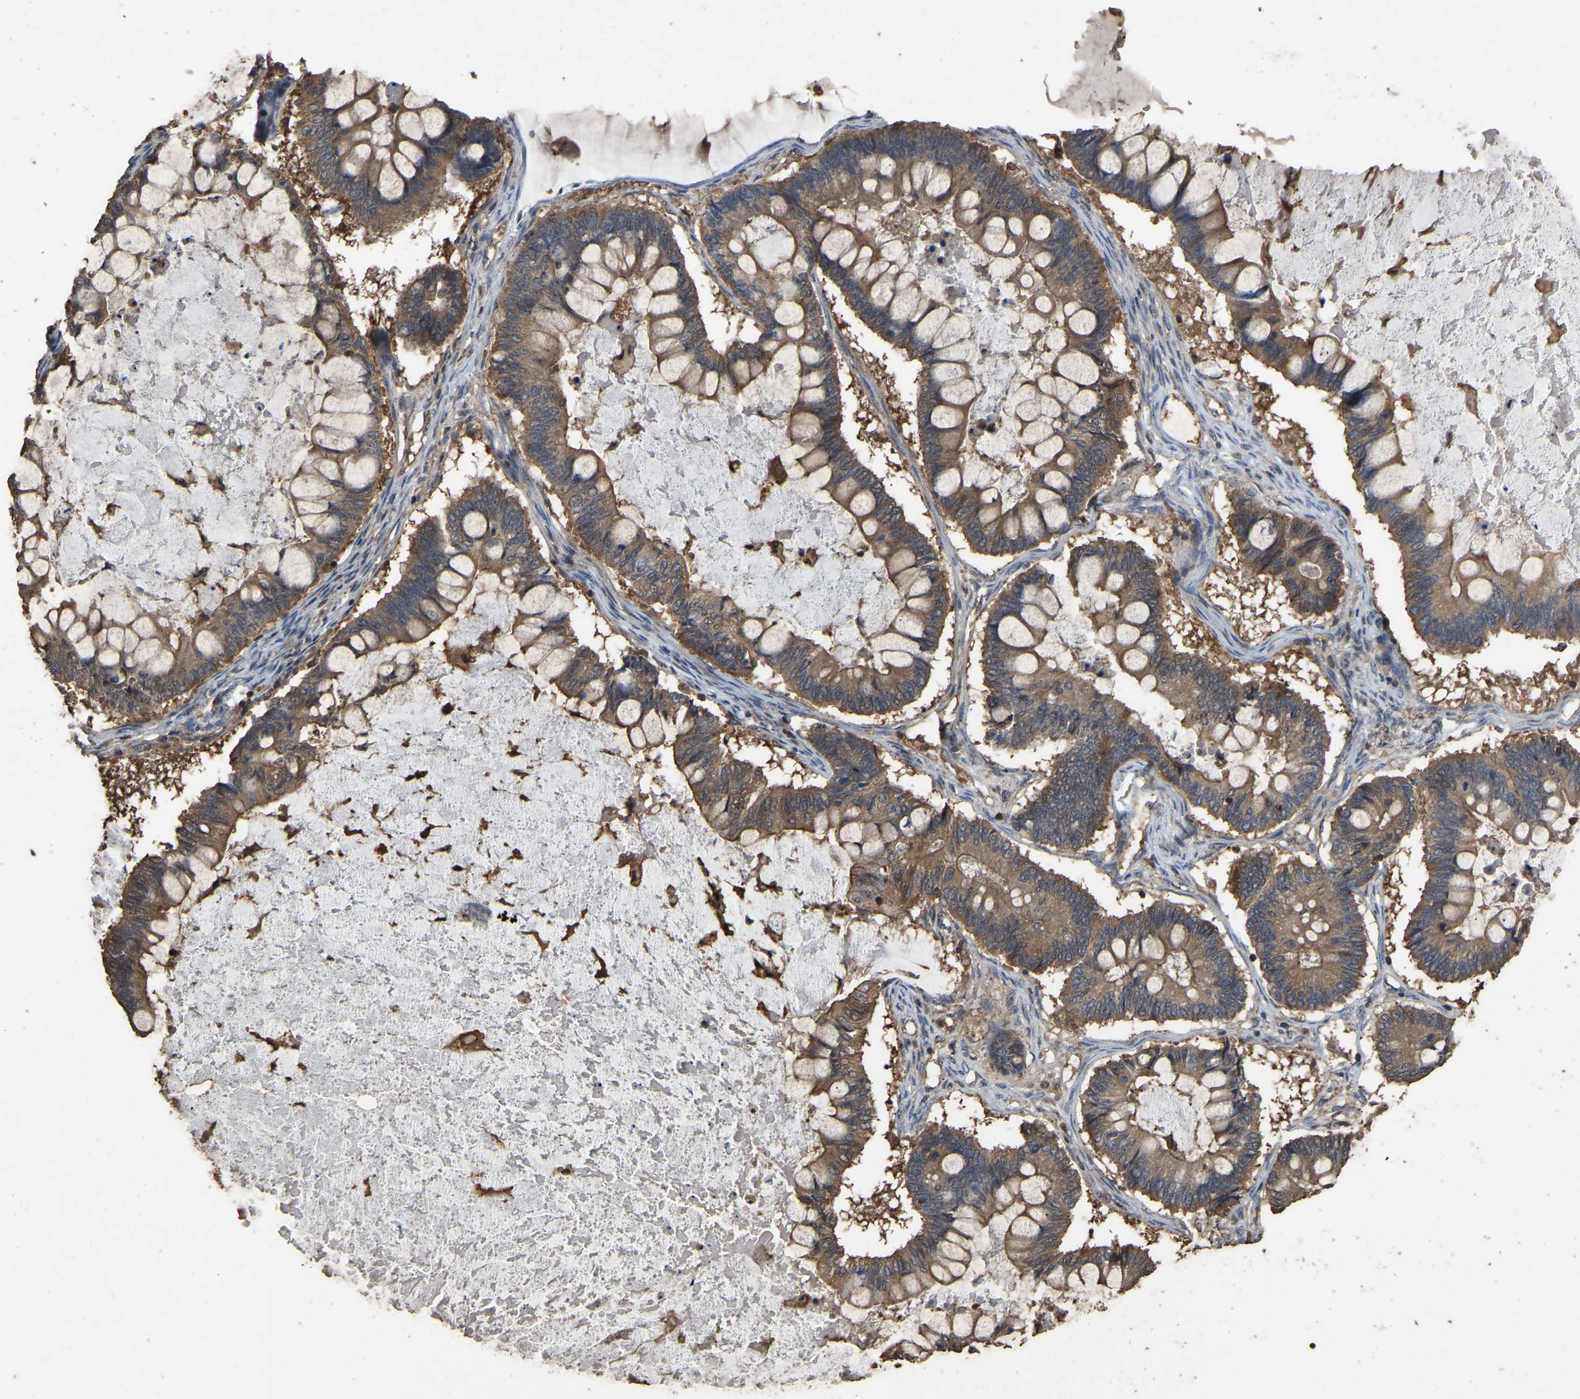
{"staining": {"intensity": "moderate", "quantity": ">75%", "location": "cytoplasmic/membranous"}, "tissue": "ovarian cancer", "cell_type": "Tumor cells", "image_type": "cancer", "snomed": [{"axis": "morphology", "description": "Cystadenocarcinoma, mucinous, NOS"}, {"axis": "topography", "description": "Ovary"}], "caption": "About >75% of tumor cells in human ovarian cancer reveal moderate cytoplasmic/membranous protein staining as visualized by brown immunohistochemical staining.", "gene": "FHIT", "patient": {"sex": "female", "age": 61}}